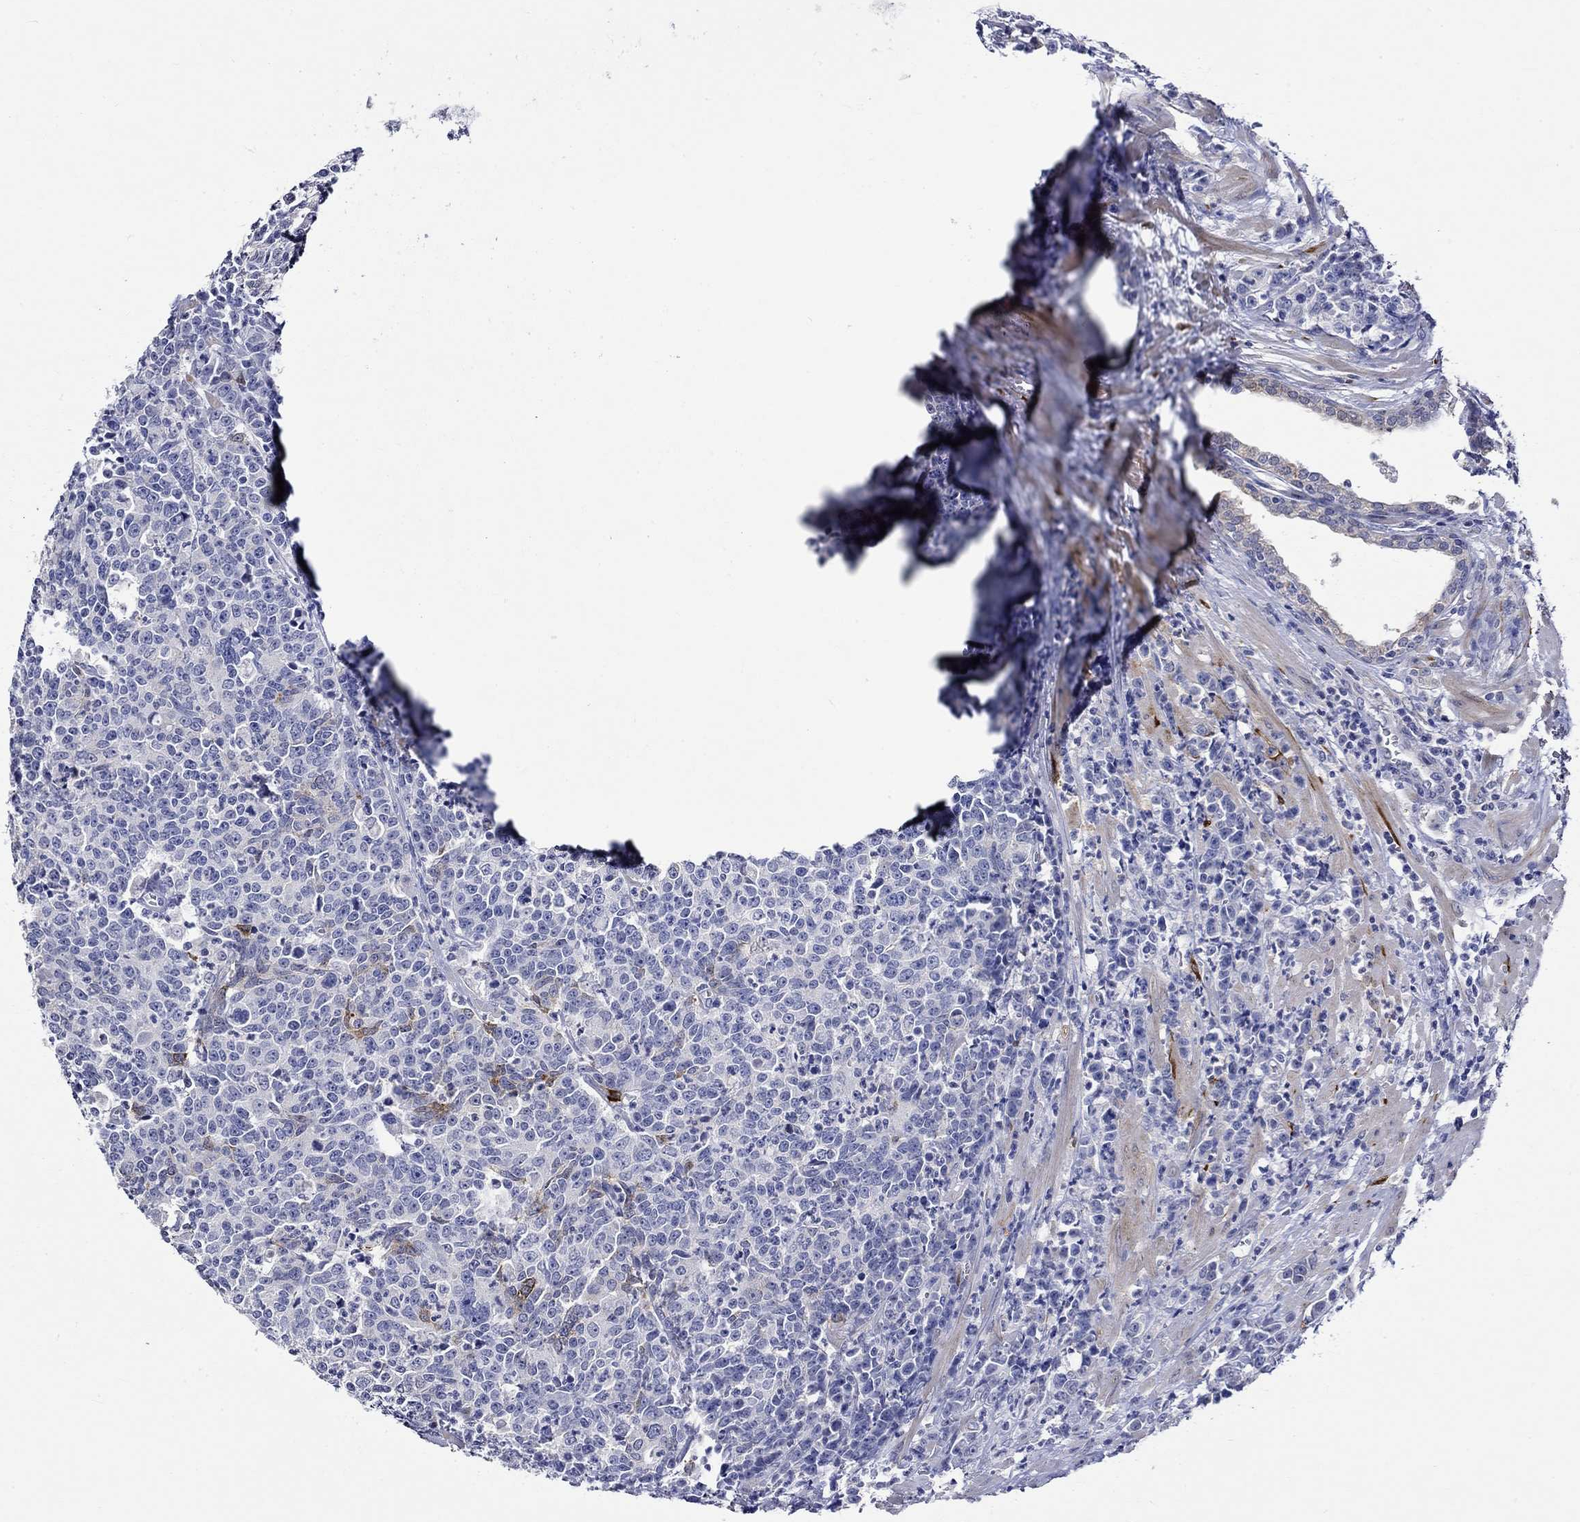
{"staining": {"intensity": "moderate", "quantity": "<25%", "location": "cytoplasmic/membranous"}, "tissue": "prostate cancer", "cell_type": "Tumor cells", "image_type": "cancer", "snomed": [{"axis": "morphology", "description": "Adenocarcinoma, NOS"}, {"axis": "topography", "description": "Prostate"}], "caption": "Approximately <25% of tumor cells in human prostate cancer (adenocarcinoma) reveal moderate cytoplasmic/membranous protein staining as visualized by brown immunohistochemical staining.", "gene": "CRYAB", "patient": {"sex": "male", "age": 67}}